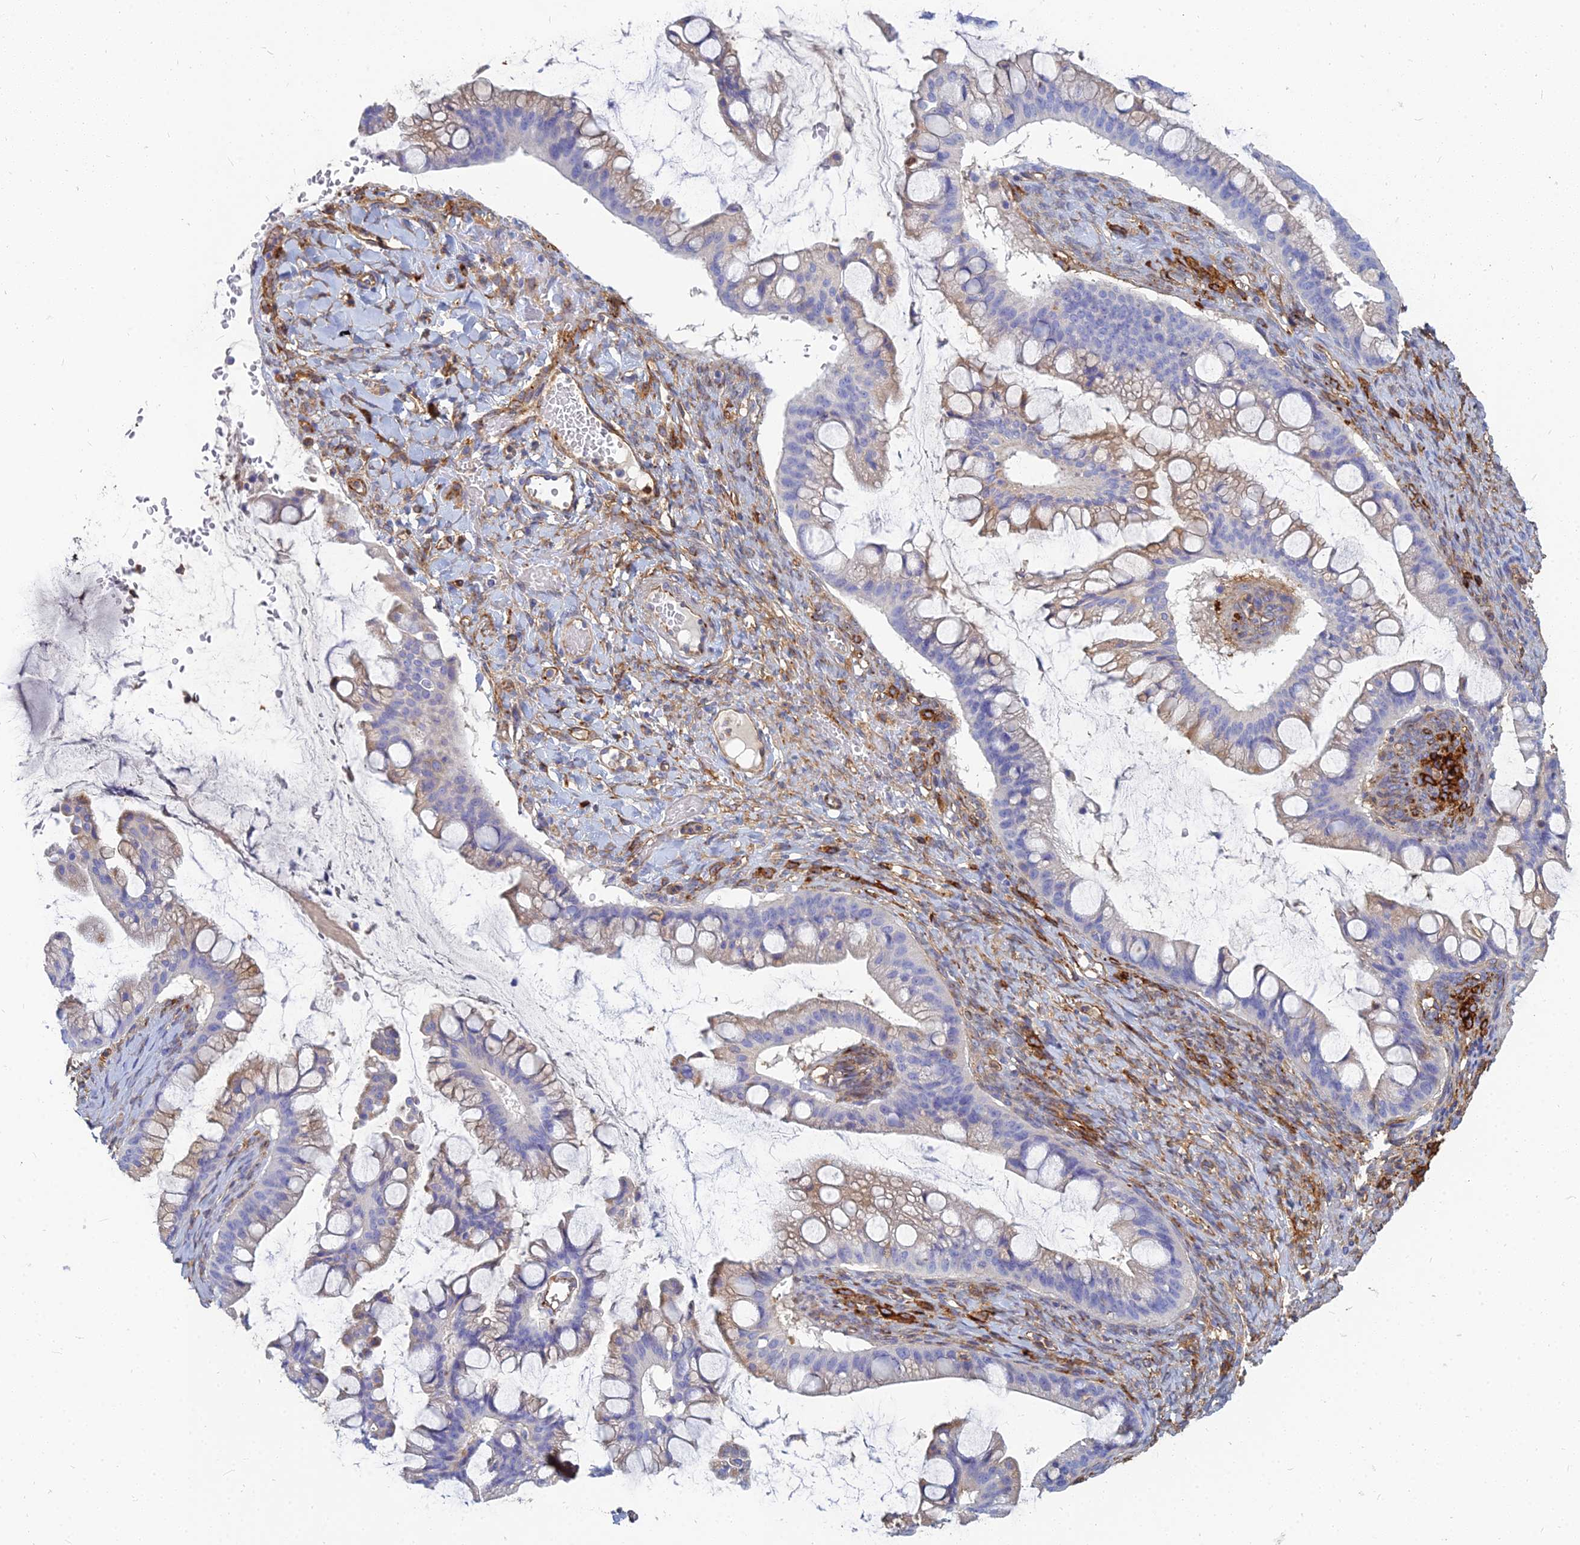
{"staining": {"intensity": "weak", "quantity": "25%-75%", "location": "cytoplasmic/membranous"}, "tissue": "ovarian cancer", "cell_type": "Tumor cells", "image_type": "cancer", "snomed": [{"axis": "morphology", "description": "Cystadenocarcinoma, mucinous, NOS"}, {"axis": "topography", "description": "Ovary"}], "caption": "A photomicrograph of mucinous cystadenocarcinoma (ovarian) stained for a protein shows weak cytoplasmic/membranous brown staining in tumor cells. (Stains: DAB (3,3'-diaminobenzidine) in brown, nuclei in blue, Microscopy: brightfield microscopy at high magnification).", "gene": "VAT1", "patient": {"sex": "female", "age": 73}}